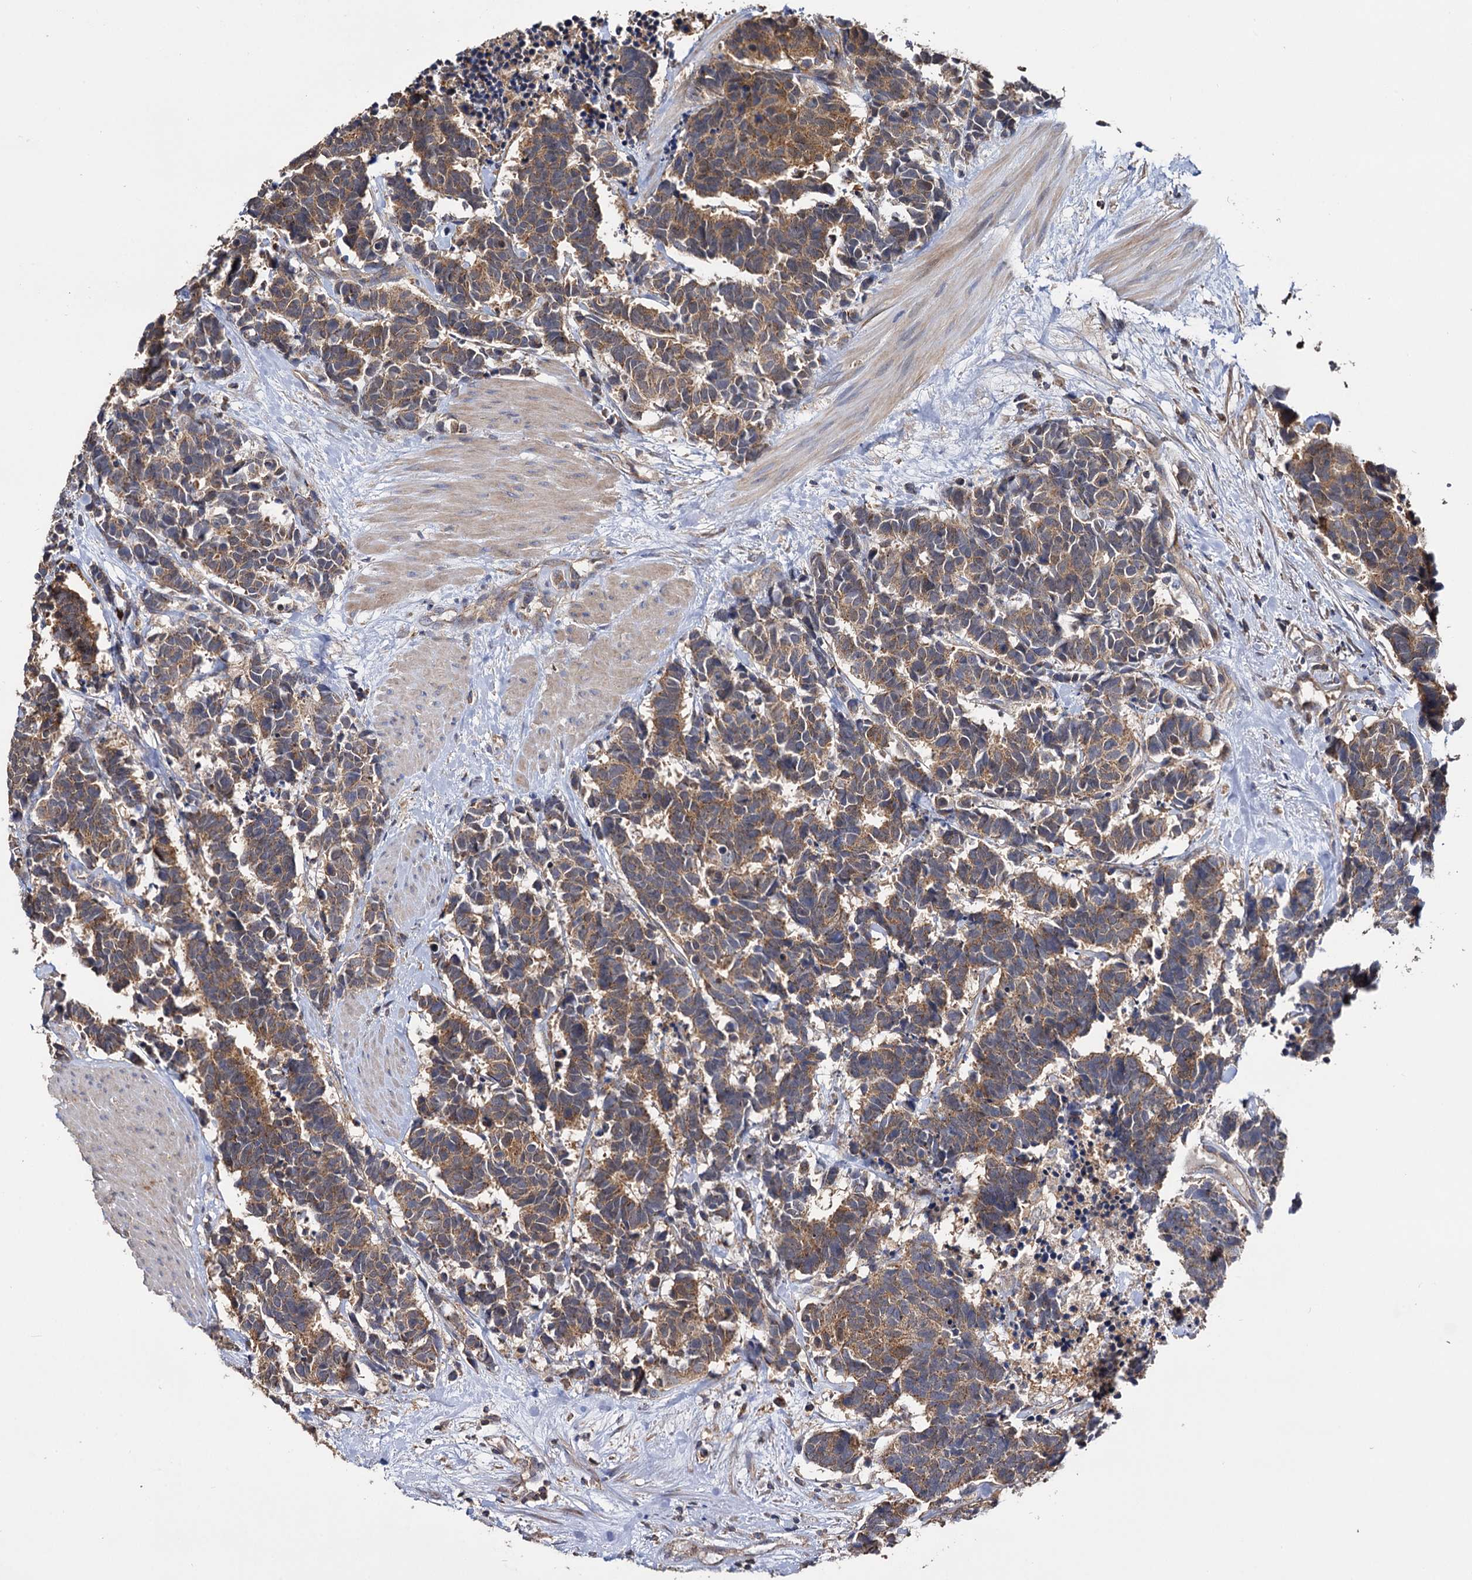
{"staining": {"intensity": "moderate", "quantity": ">75%", "location": "cytoplasmic/membranous"}, "tissue": "carcinoid", "cell_type": "Tumor cells", "image_type": "cancer", "snomed": [{"axis": "morphology", "description": "Carcinoma, NOS"}, {"axis": "morphology", "description": "Carcinoid, malignant, NOS"}, {"axis": "topography", "description": "Urinary bladder"}], "caption": "Protein staining by immunohistochemistry reveals moderate cytoplasmic/membranous staining in approximately >75% of tumor cells in carcinoma.", "gene": "IDI1", "patient": {"sex": "male", "age": 57}}